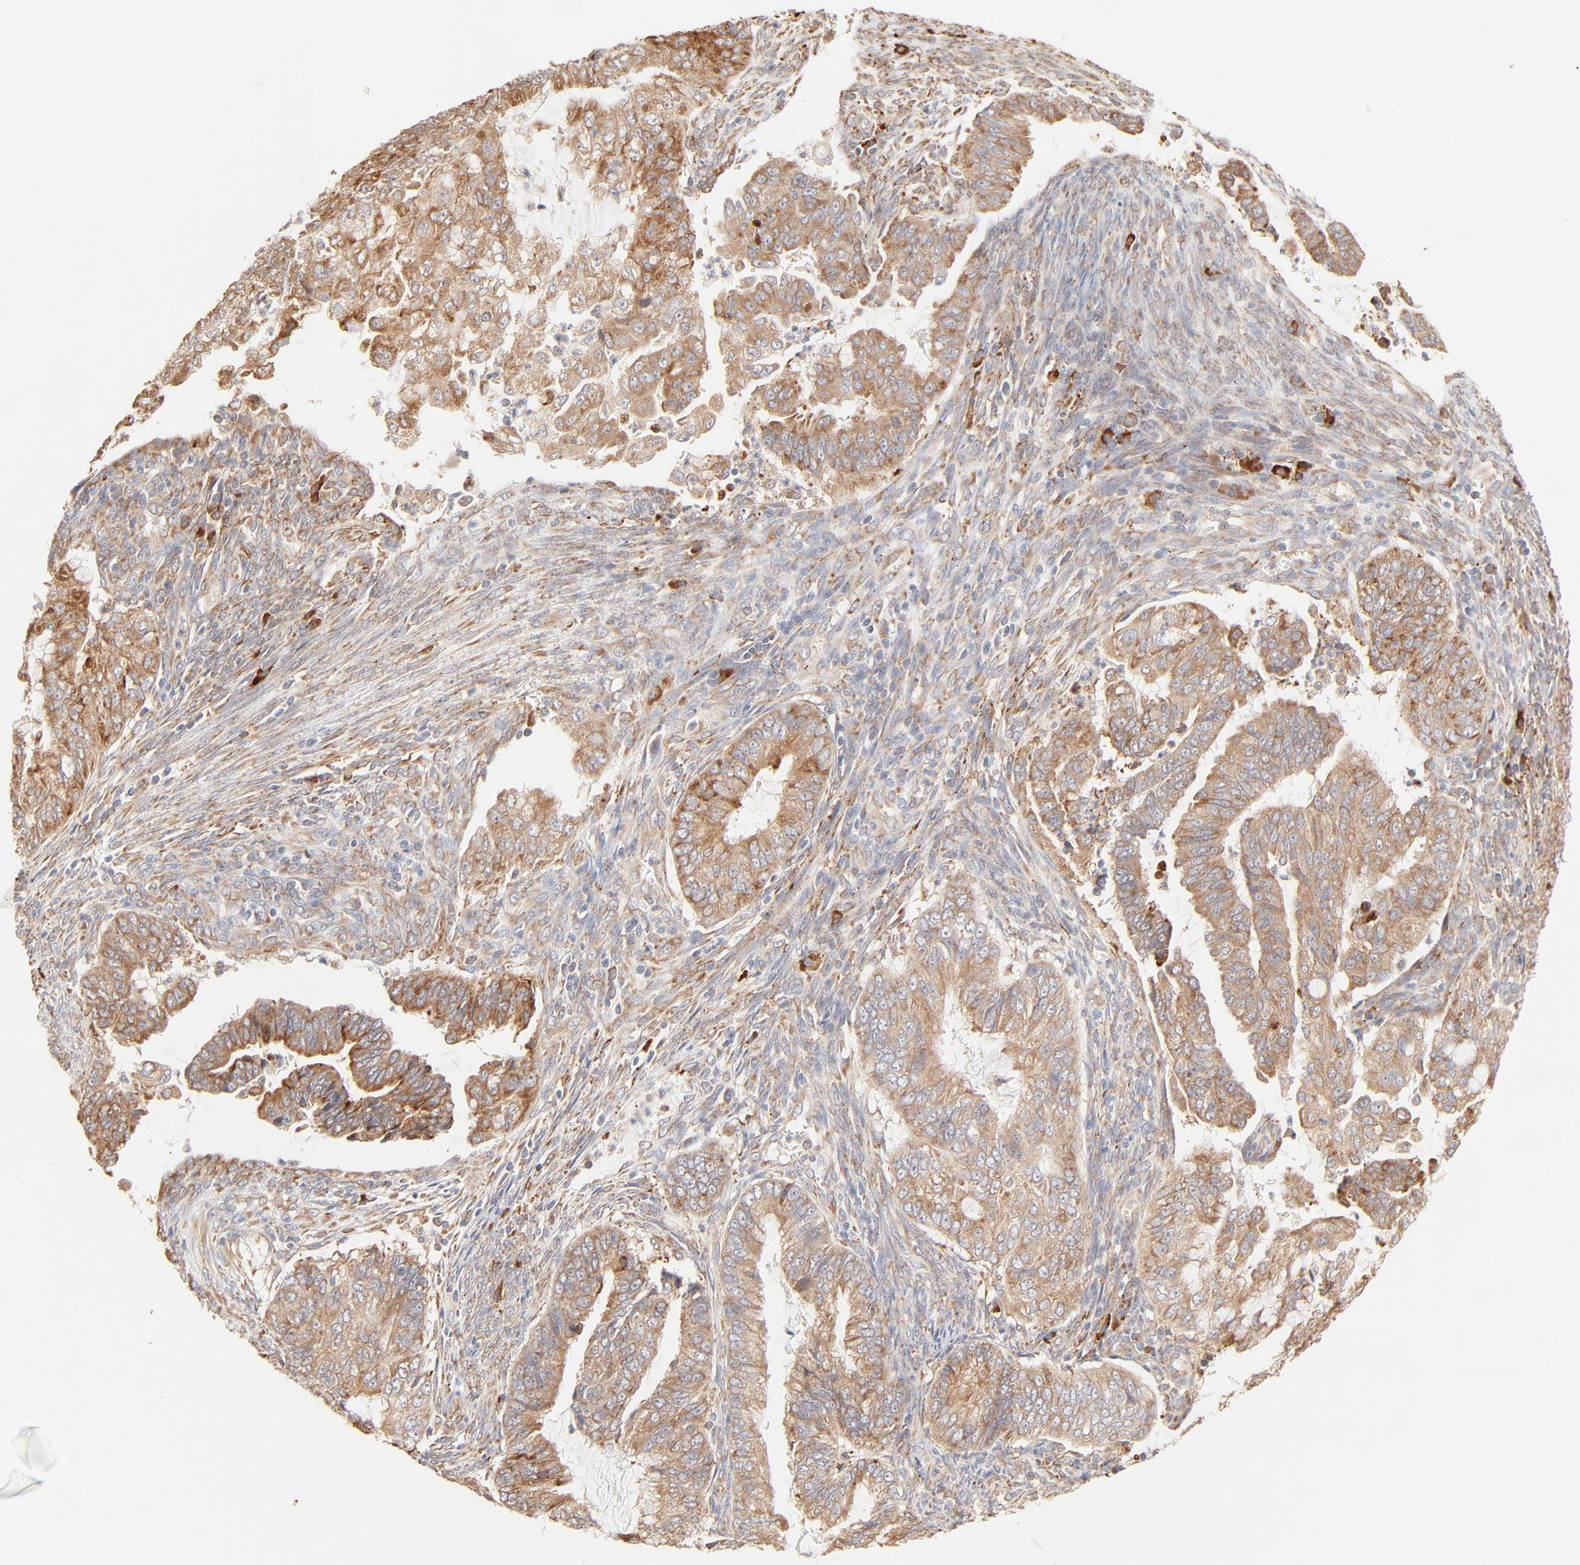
{"staining": {"intensity": "moderate", "quantity": ">75%", "location": "cytoplasmic/membranous"}, "tissue": "endometrial cancer", "cell_type": "Tumor cells", "image_type": "cancer", "snomed": [{"axis": "morphology", "description": "Adenocarcinoma, NOS"}, {"axis": "topography", "description": "Endometrium"}], "caption": "About >75% of tumor cells in human adenocarcinoma (endometrial) display moderate cytoplasmic/membranous protein staining as visualized by brown immunohistochemical staining.", "gene": "PARP12", "patient": {"sex": "female", "age": 75}}